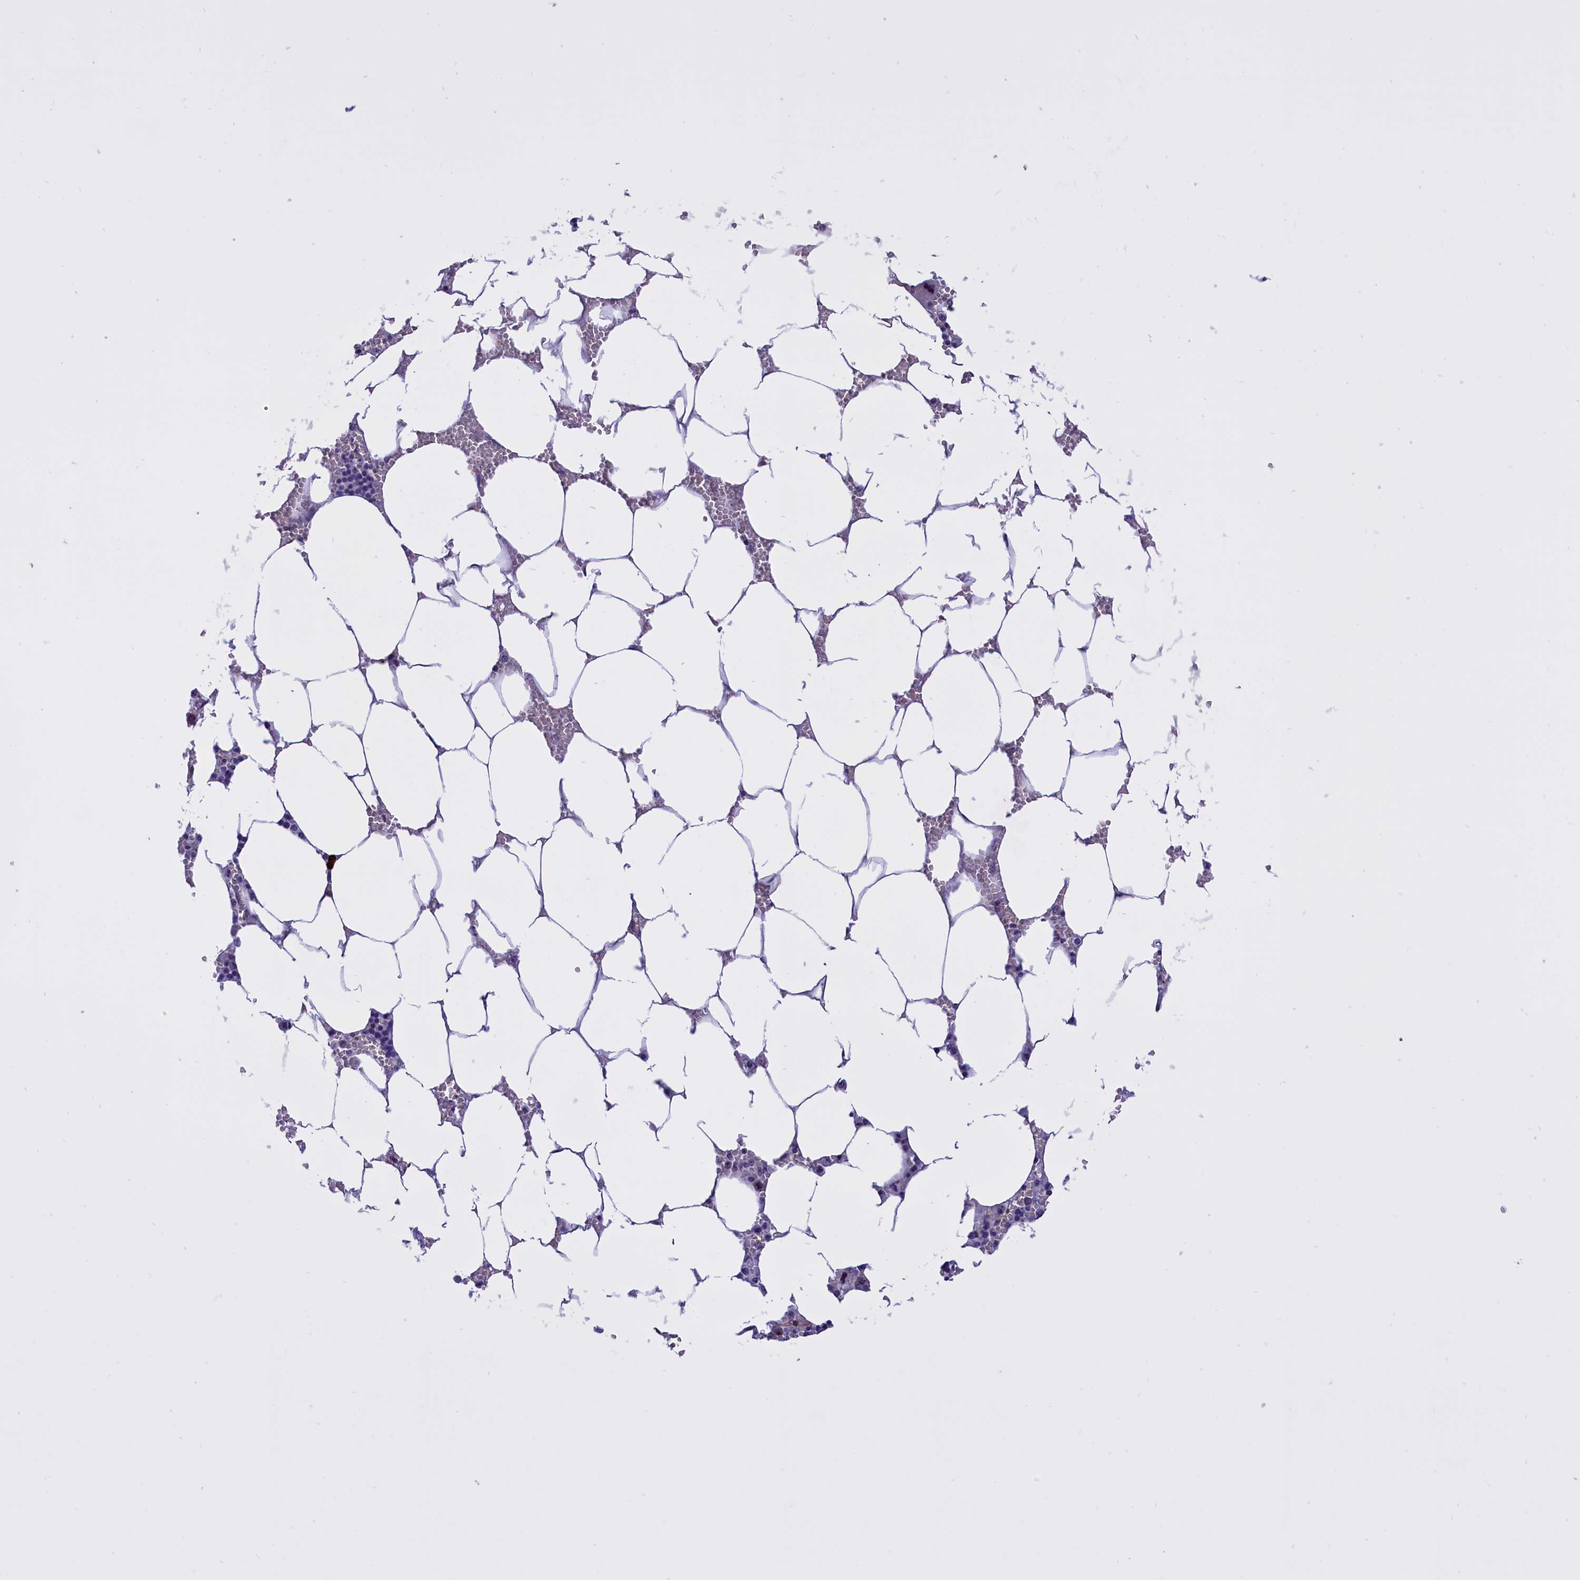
{"staining": {"intensity": "weak", "quantity": "<25%", "location": "nuclear"}, "tissue": "bone marrow", "cell_type": "Hematopoietic cells", "image_type": "normal", "snomed": [{"axis": "morphology", "description": "Normal tissue, NOS"}, {"axis": "topography", "description": "Bone marrow"}], "caption": "IHC micrograph of benign bone marrow: bone marrow stained with DAB (3,3'-diaminobenzidine) demonstrates no significant protein staining in hematopoietic cells. The staining is performed using DAB (3,3'-diaminobenzidine) brown chromogen with nuclei counter-stained in using hematoxylin.", "gene": "TBL3", "patient": {"sex": "male", "age": 70}}